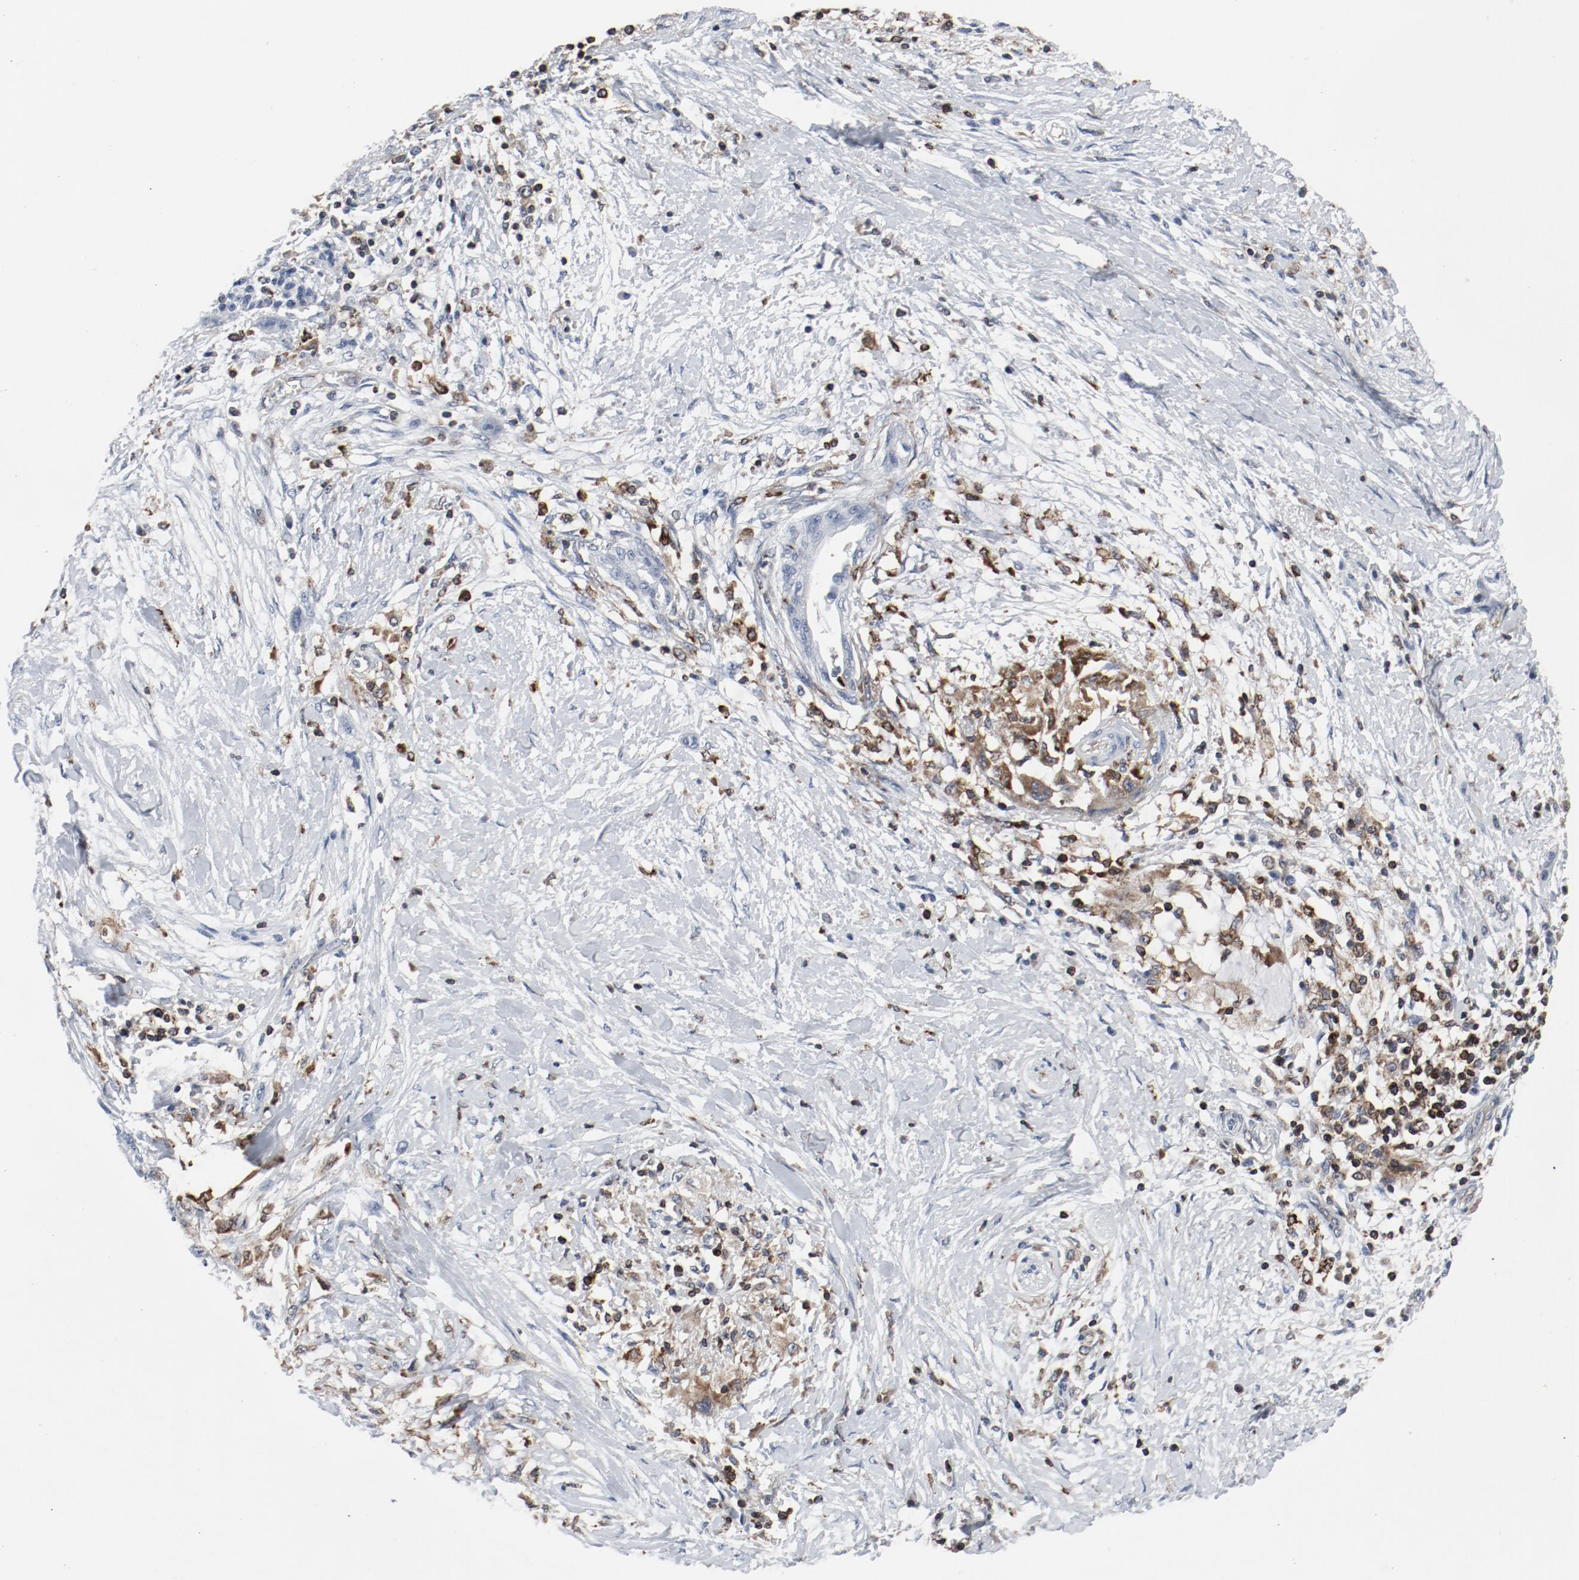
{"staining": {"intensity": "negative", "quantity": "none", "location": "none"}, "tissue": "pancreatic cancer", "cell_type": "Tumor cells", "image_type": "cancer", "snomed": [{"axis": "morphology", "description": "Adenocarcinoma, NOS"}, {"axis": "topography", "description": "Pancreas"}], "caption": "This photomicrograph is of pancreatic adenocarcinoma stained with IHC to label a protein in brown with the nuclei are counter-stained blue. There is no staining in tumor cells.", "gene": "LCP2", "patient": {"sex": "female", "age": 64}}